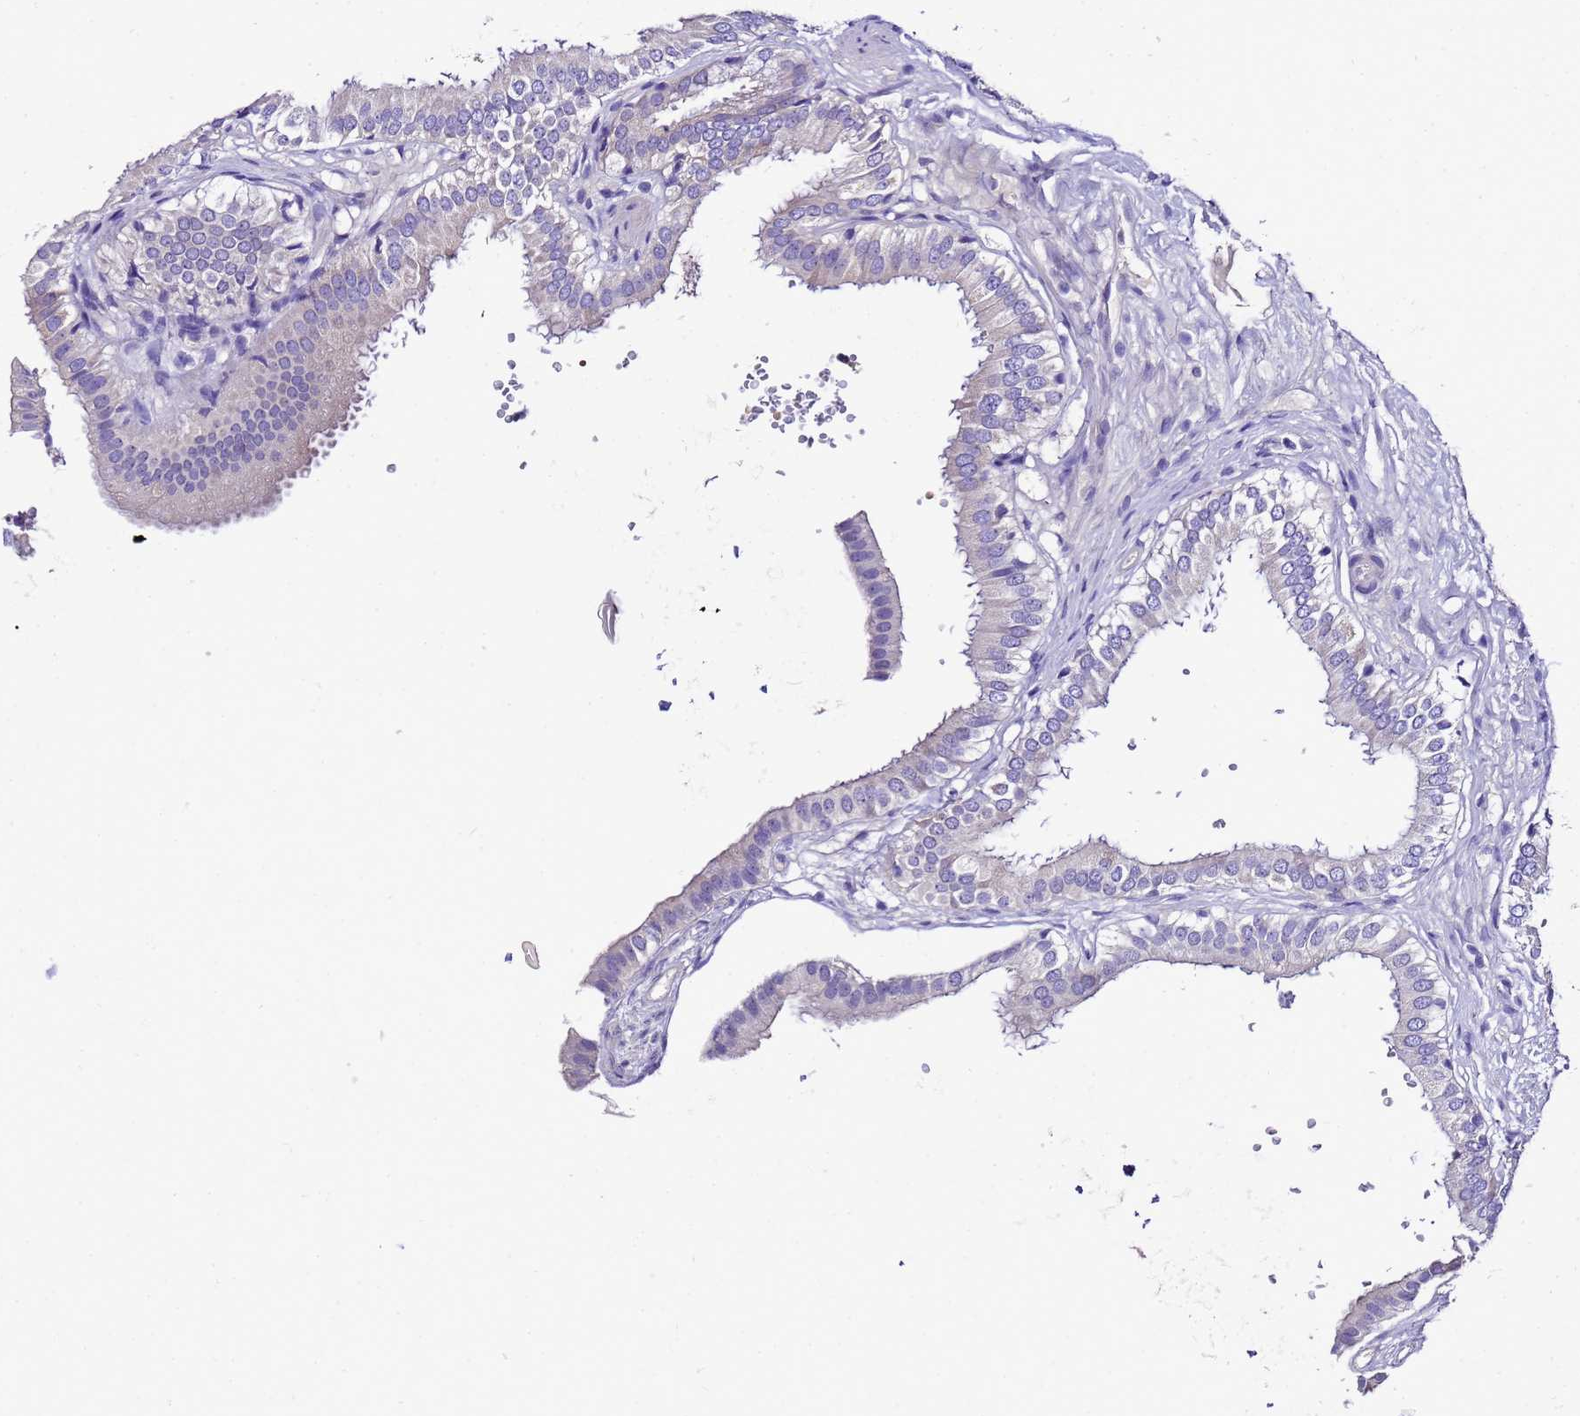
{"staining": {"intensity": "negative", "quantity": "none", "location": "none"}, "tissue": "gallbladder", "cell_type": "Glandular cells", "image_type": "normal", "snomed": [{"axis": "morphology", "description": "Normal tissue, NOS"}, {"axis": "topography", "description": "Gallbladder"}], "caption": "A micrograph of human gallbladder is negative for staining in glandular cells.", "gene": "UGT2A1", "patient": {"sex": "female", "age": 61}}